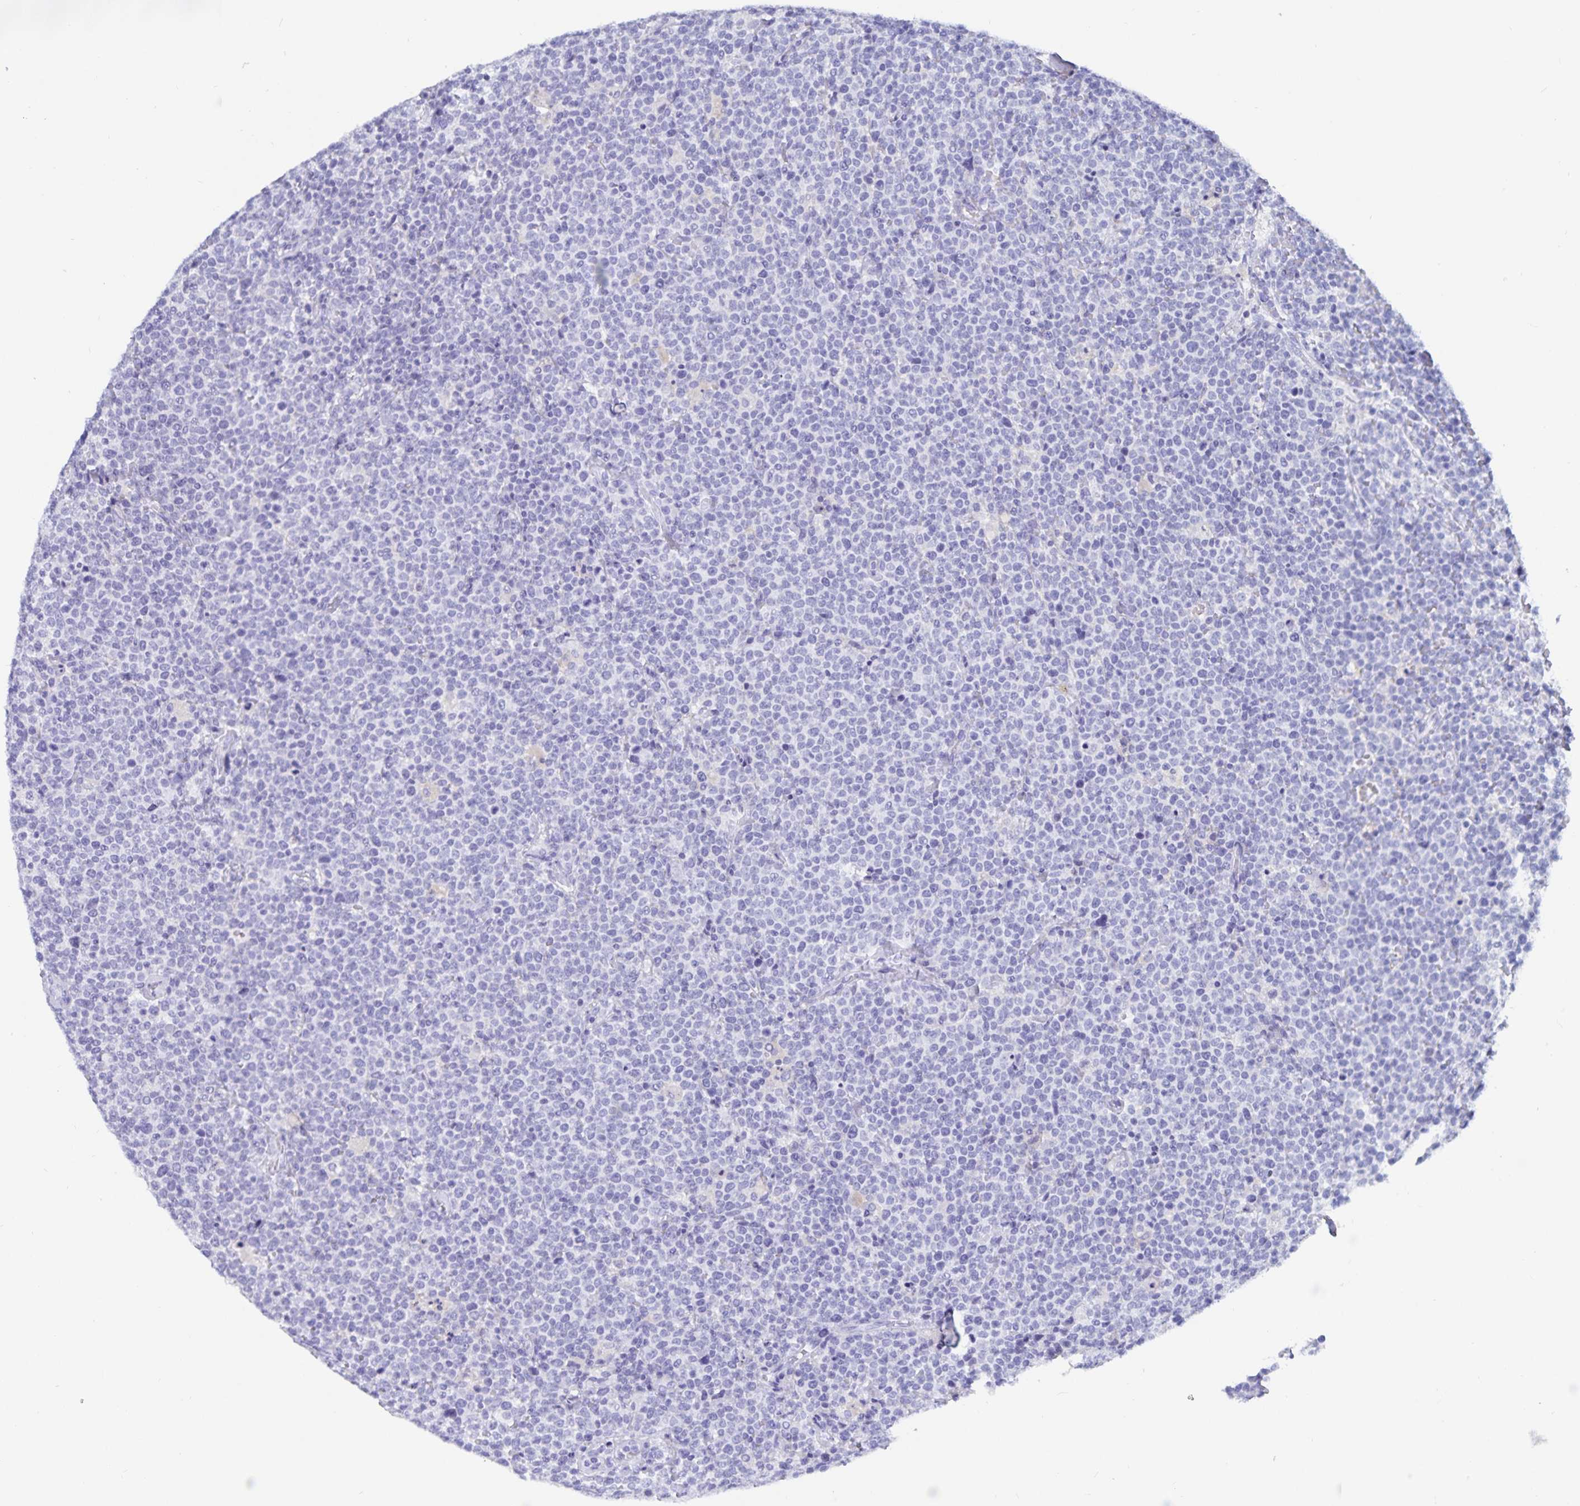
{"staining": {"intensity": "negative", "quantity": "none", "location": "none"}, "tissue": "lymphoma", "cell_type": "Tumor cells", "image_type": "cancer", "snomed": [{"axis": "morphology", "description": "Malignant lymphoma, non-Hodgkin's type, High grade"}, {"axis": "topography", "description": "Lymph node"}], "caption": "Tumor cells are negative for protein expression in human lymphoma. (DAB (3,3'-diaminobenzidine) immunohistochemistry, high magnification).", "gene": "C19orf73", "patient": {"sex": "male", "age": 61}}